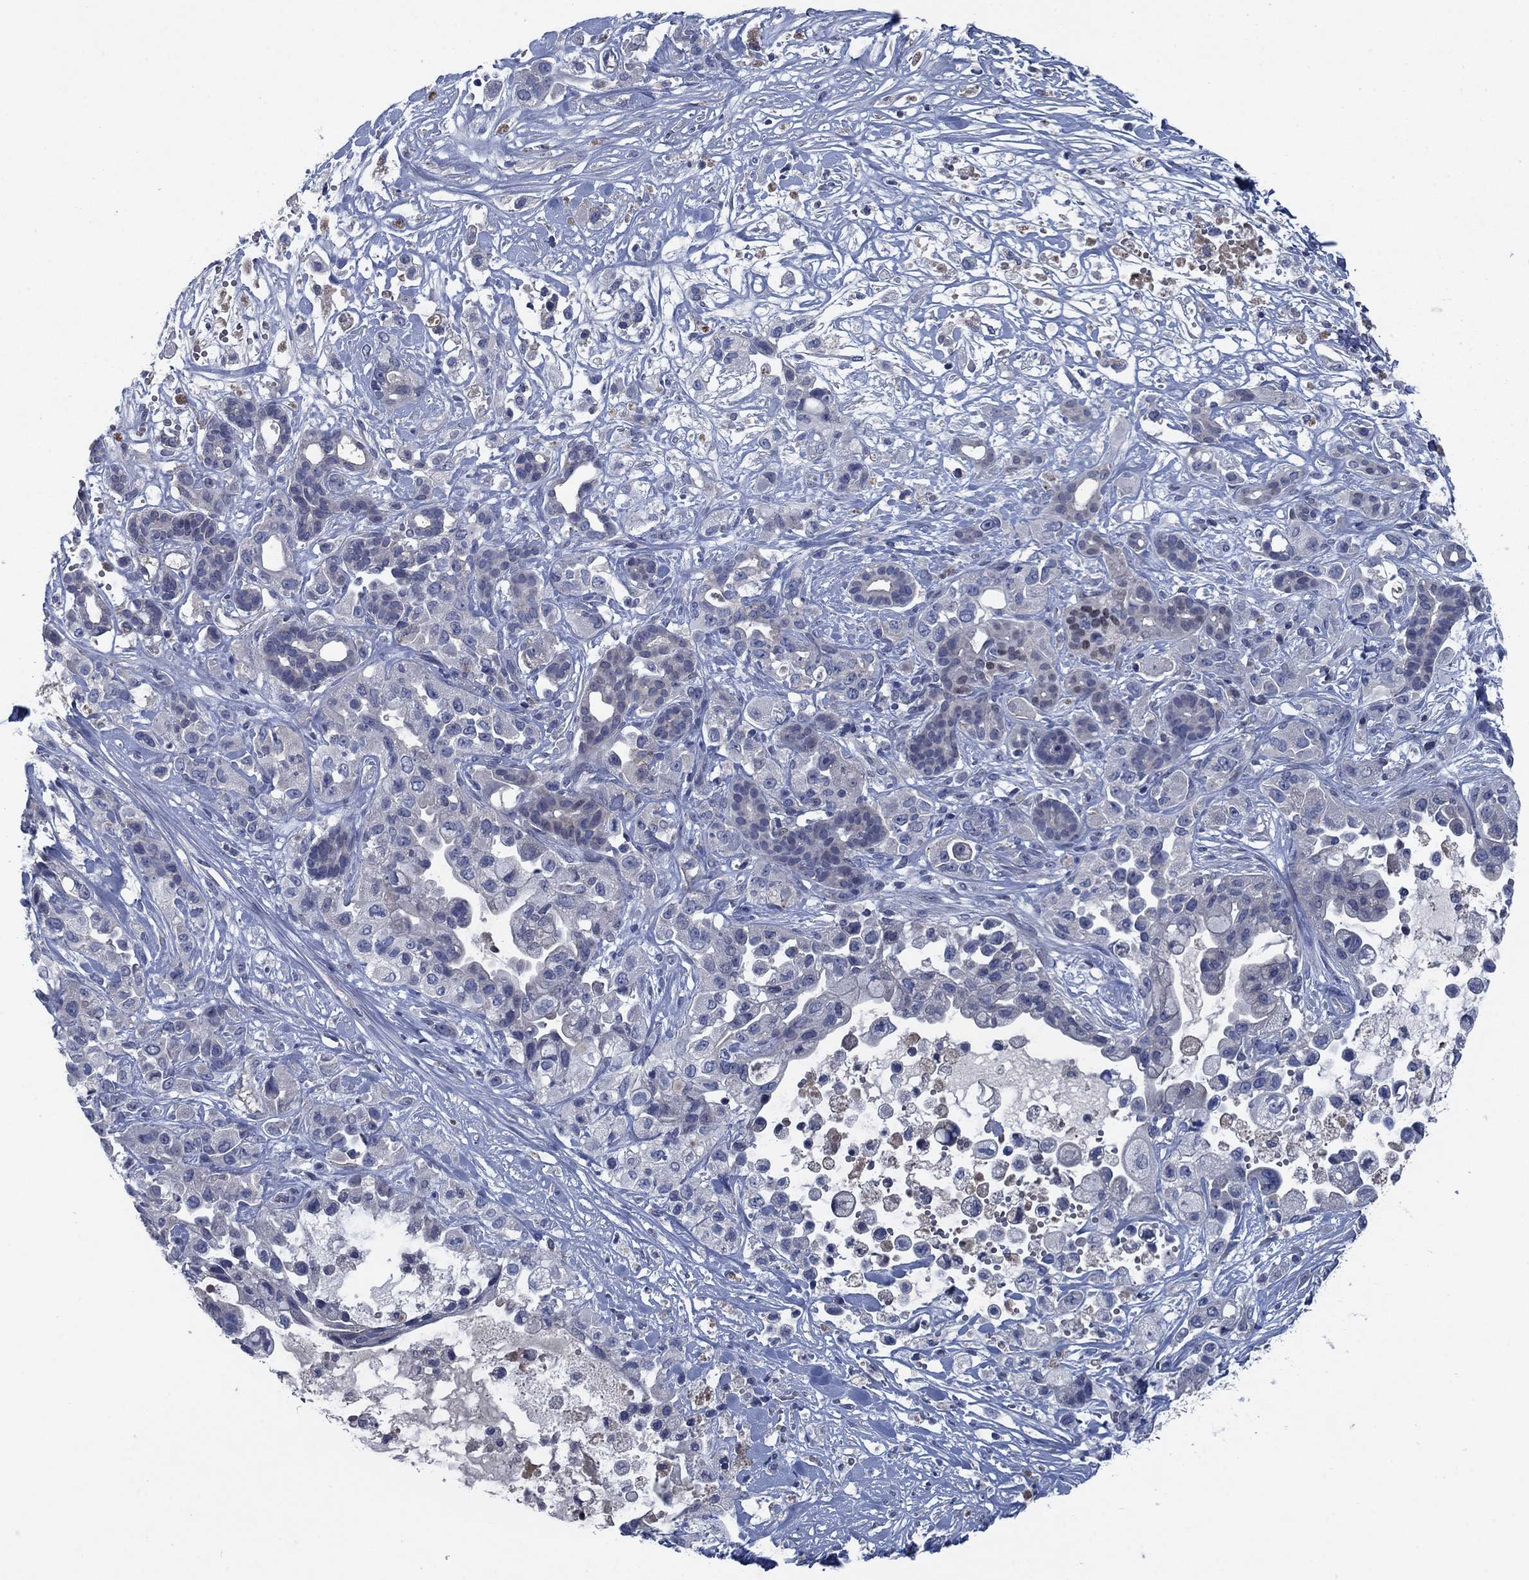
{"staining": {"intensity": "negative", "quantity": "none", "location": "none"}, "tissue": "pancreatic cancer", "cell_type": "Tumor cells", "image_type": "cancer", "snomed": [{"axis": "morphology", "description": "Adenocarcinoma, NOS"}, {"axis": "topography", "description": "Pancreas"}], "caption": "Micrograph shows no significant protein staining in tumor cells of pancreatic adenocarcinoma.", "gene": "PNMA8A", "patient": {"sex": "male", "age": 44}}